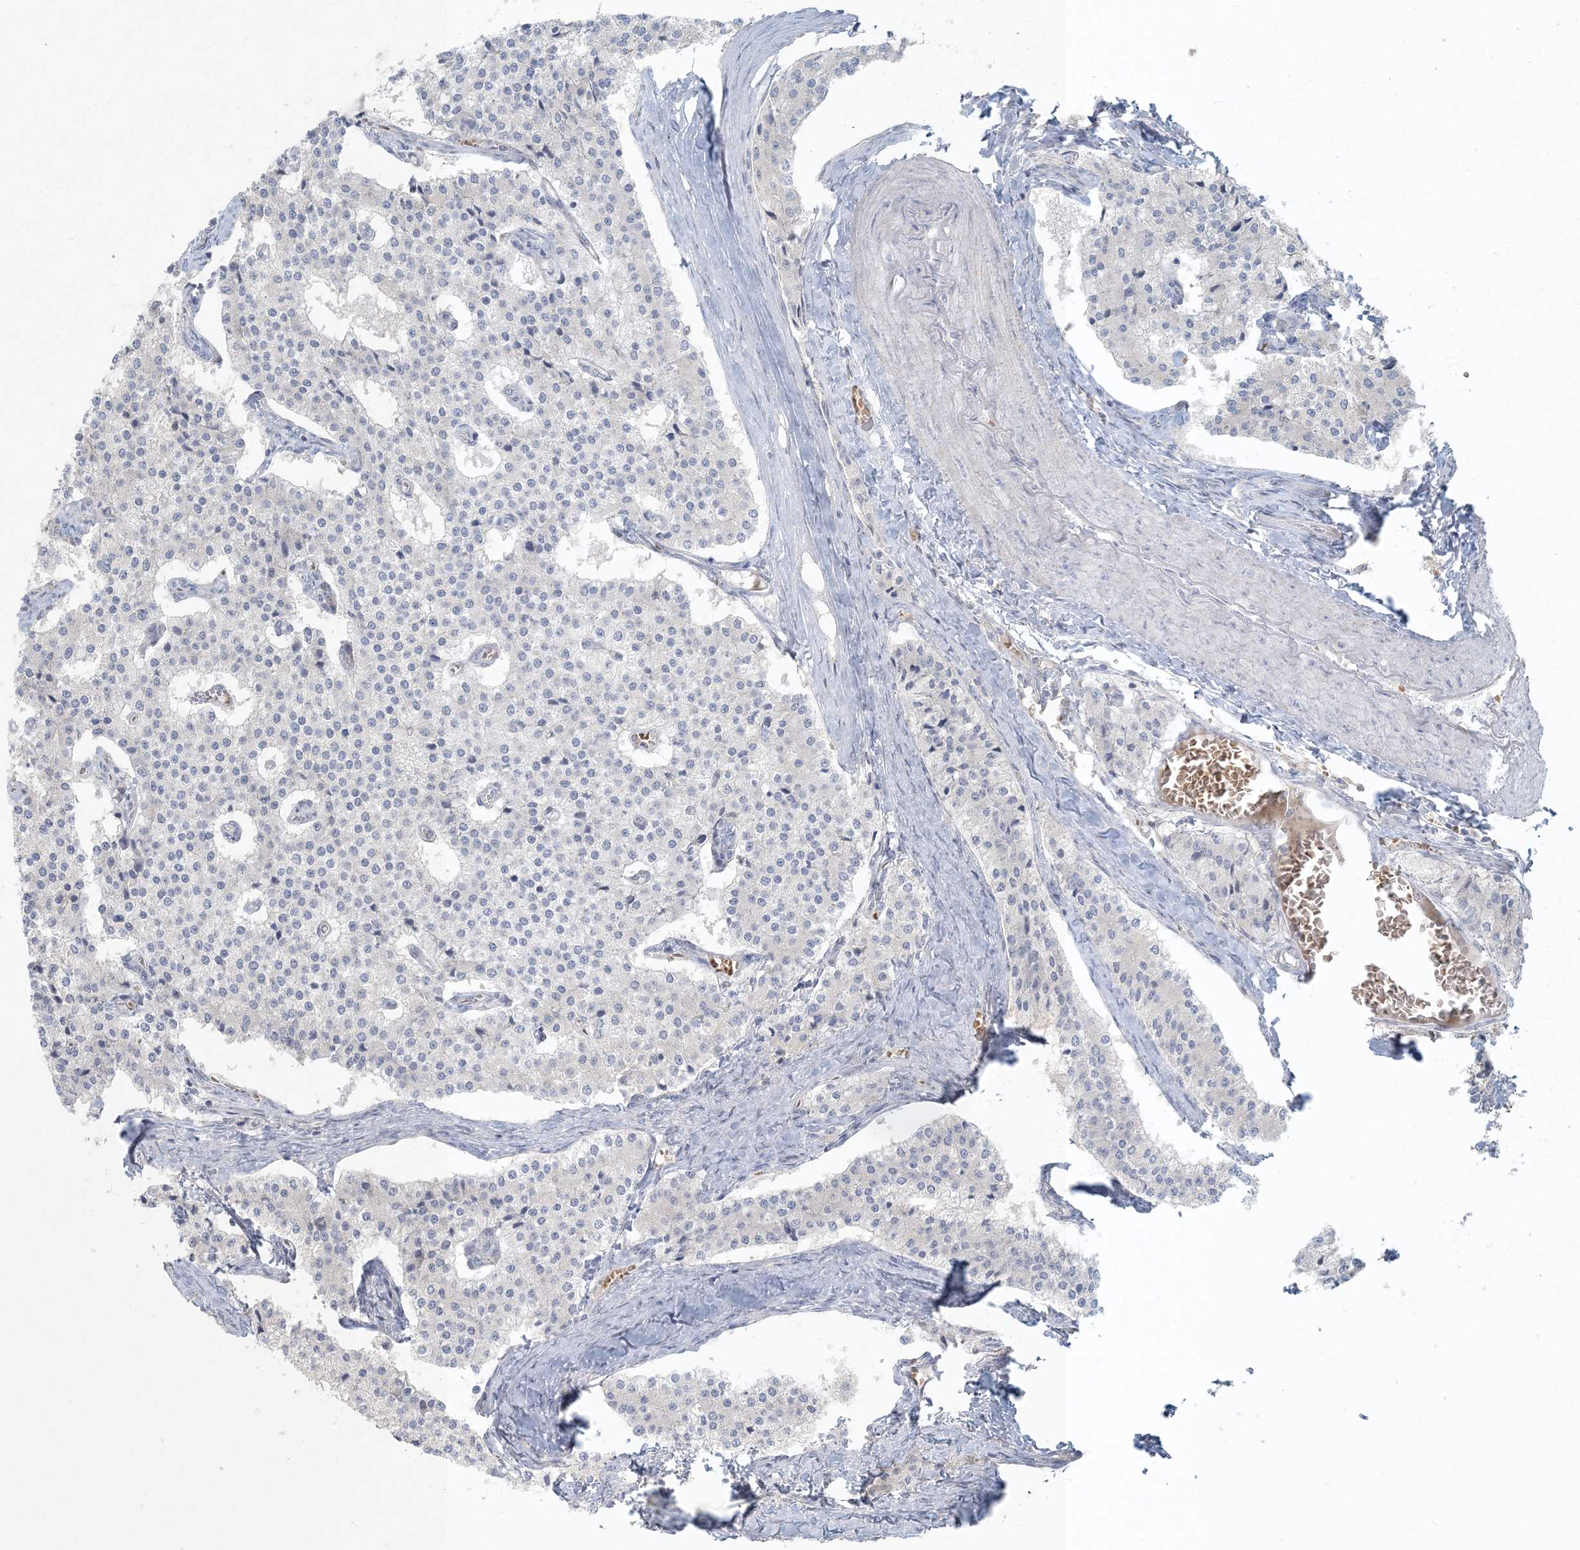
{"staining": {"intensity": "negative", "quantity": "none", "location": "none"}, "tissue": "carcinoid", "cell_type": "Tumor cells", "image_type": "cancer", "snomed": [{"axis": "morphology", "description": "Carcinoid, malignant, NOS"}, {"axis": "topography", "description": "Colon"}], "caption": "Immunohistochemistry of human malignant carcinoid reveals no expression in tumor cells.", "gene": "CTDNEP1", "patient": {"sex": "female", "age": 52}}